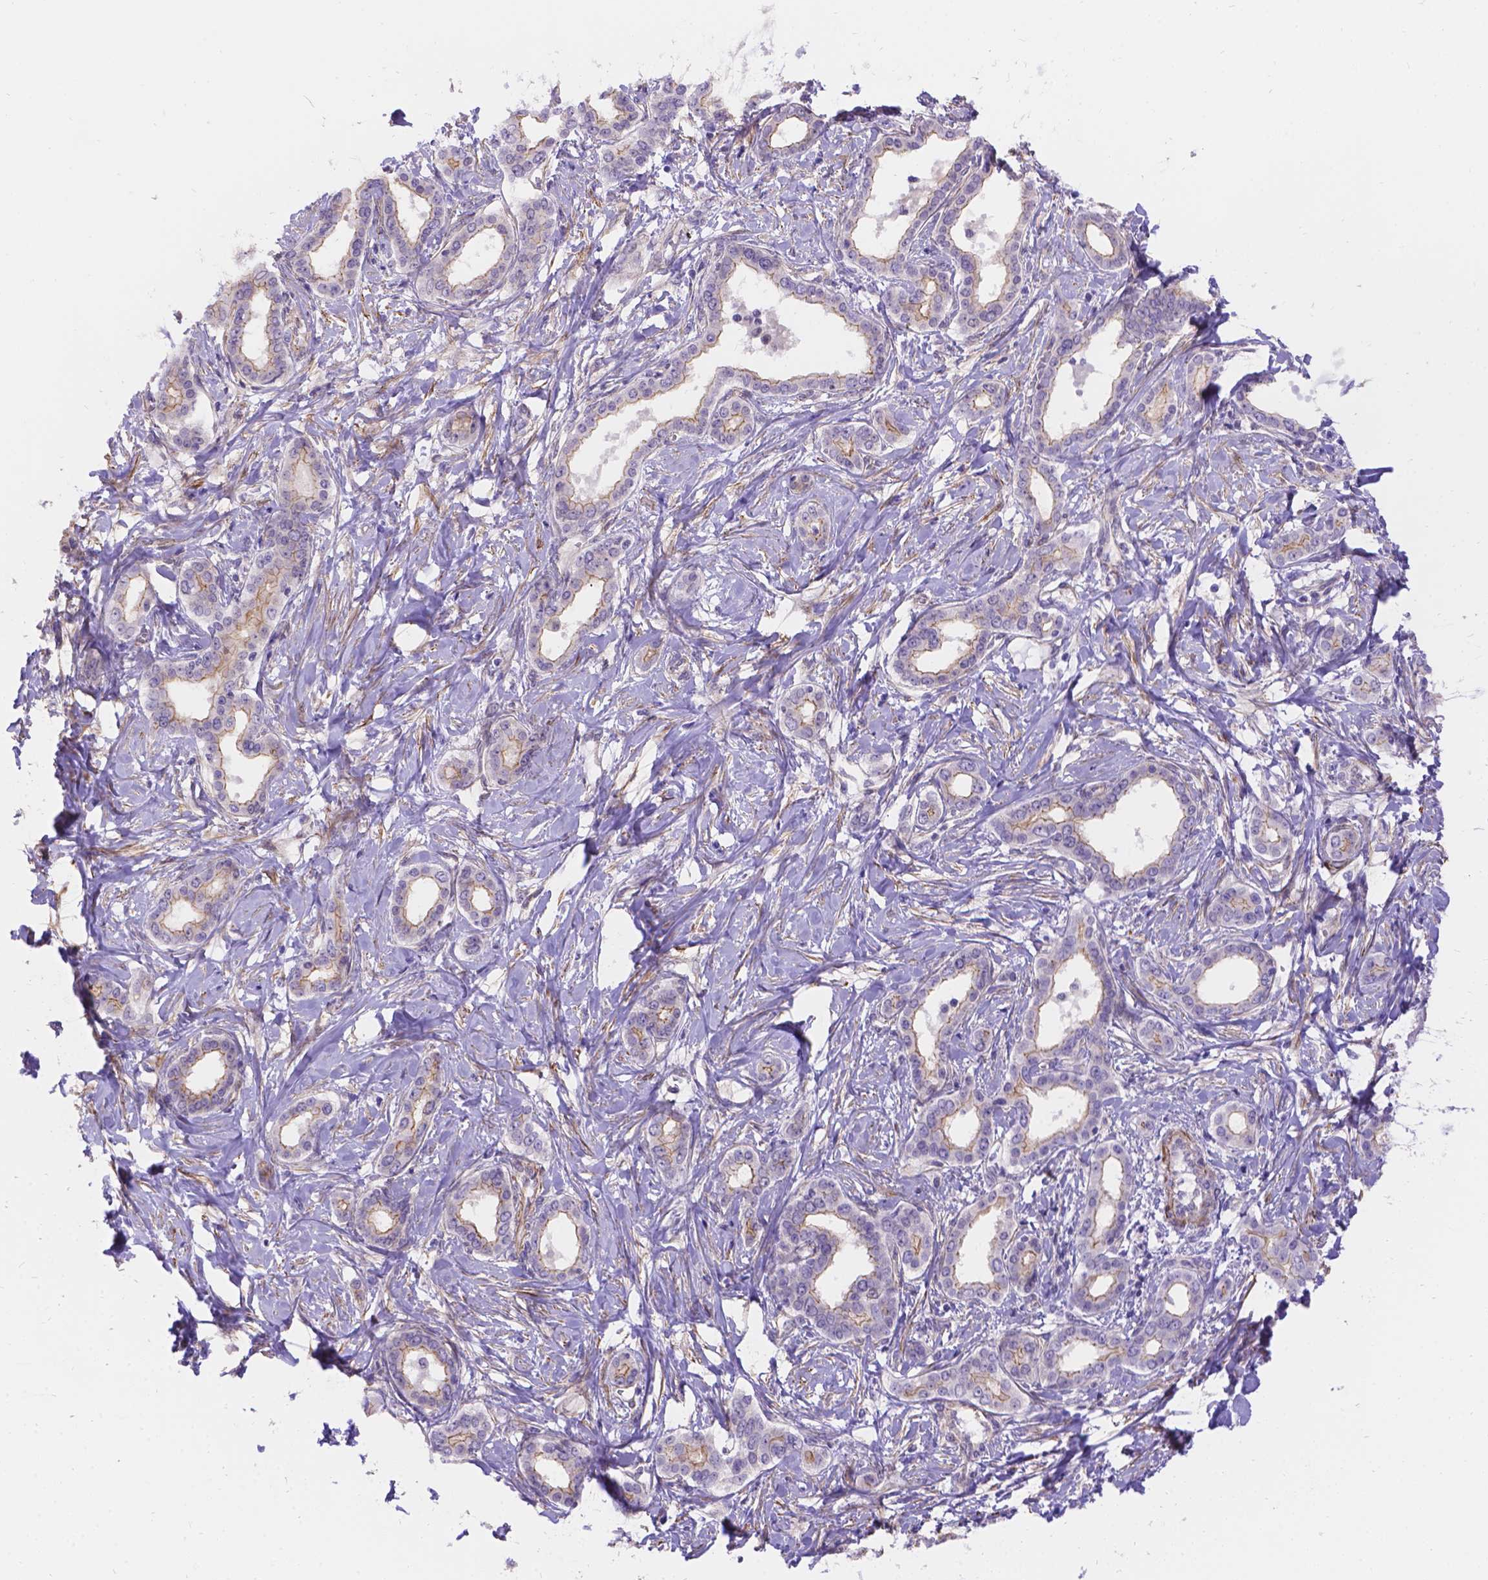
{"staining": {"intensity": "moderate", "quantity": "<25%", "location": "cytoplasmic/membranous"}, "tissue": "liver cancer", "cell_type": "Tumor cells", "image_type": "cancer", "snomed": [{"axis": "morphology", "description": "Cholangiocarcinoma"}, {"axis": "topography", "description": "Liver"}], "caption": "Tumor cells reveal low levels of moderate cytoplasmic/membranous positivity in approximately <25% of cells in cholangiocarcinoma (liver). (IHC, brightfield microscopy, high magnification).", "gene": "PALS1", "patient": {"sex": "female", "age": 47}}